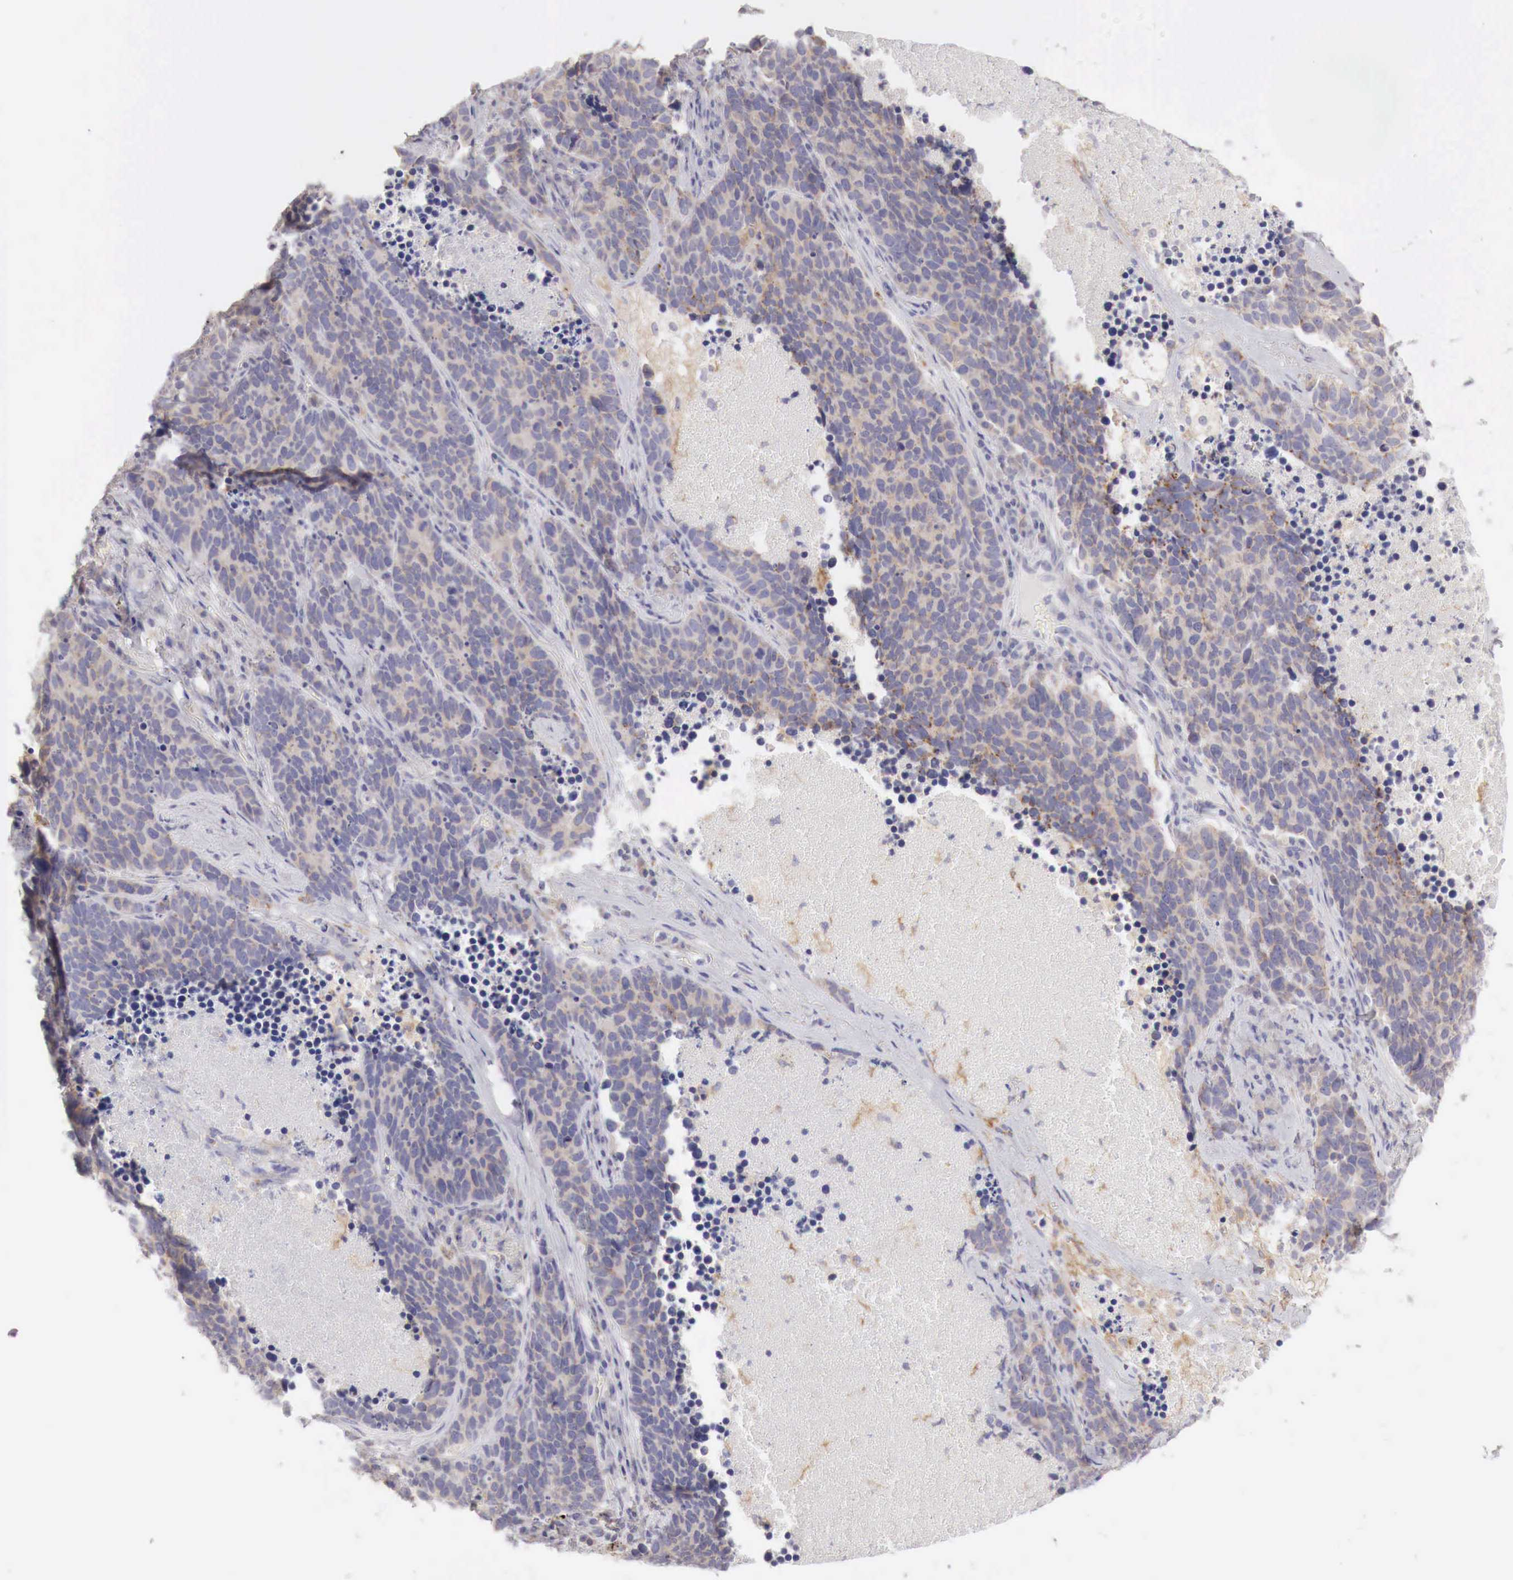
{"staining": {"intensity": "weak", "quantity": "25%-75%", "location": "cytoplasmic/membranous"}, "tissue": "lung cancer", "cell_type": "Tumor cells", "image_type": "cancer", "snomed": [{"axis": "morphology", "description": "Neoplasm, malignant, NOS"}, {"axis": "topography", "description": "Lung"}], "caption": "This image demonstrates immunohistochemistry (IHC) staining of human lung neoplasm (malignant), with low weak cytoplasmic/membranous positivity in about 25%-75% of tumor cells.", "gene": "NSDHL", "patient": {"sex": "female", "age": 75}}